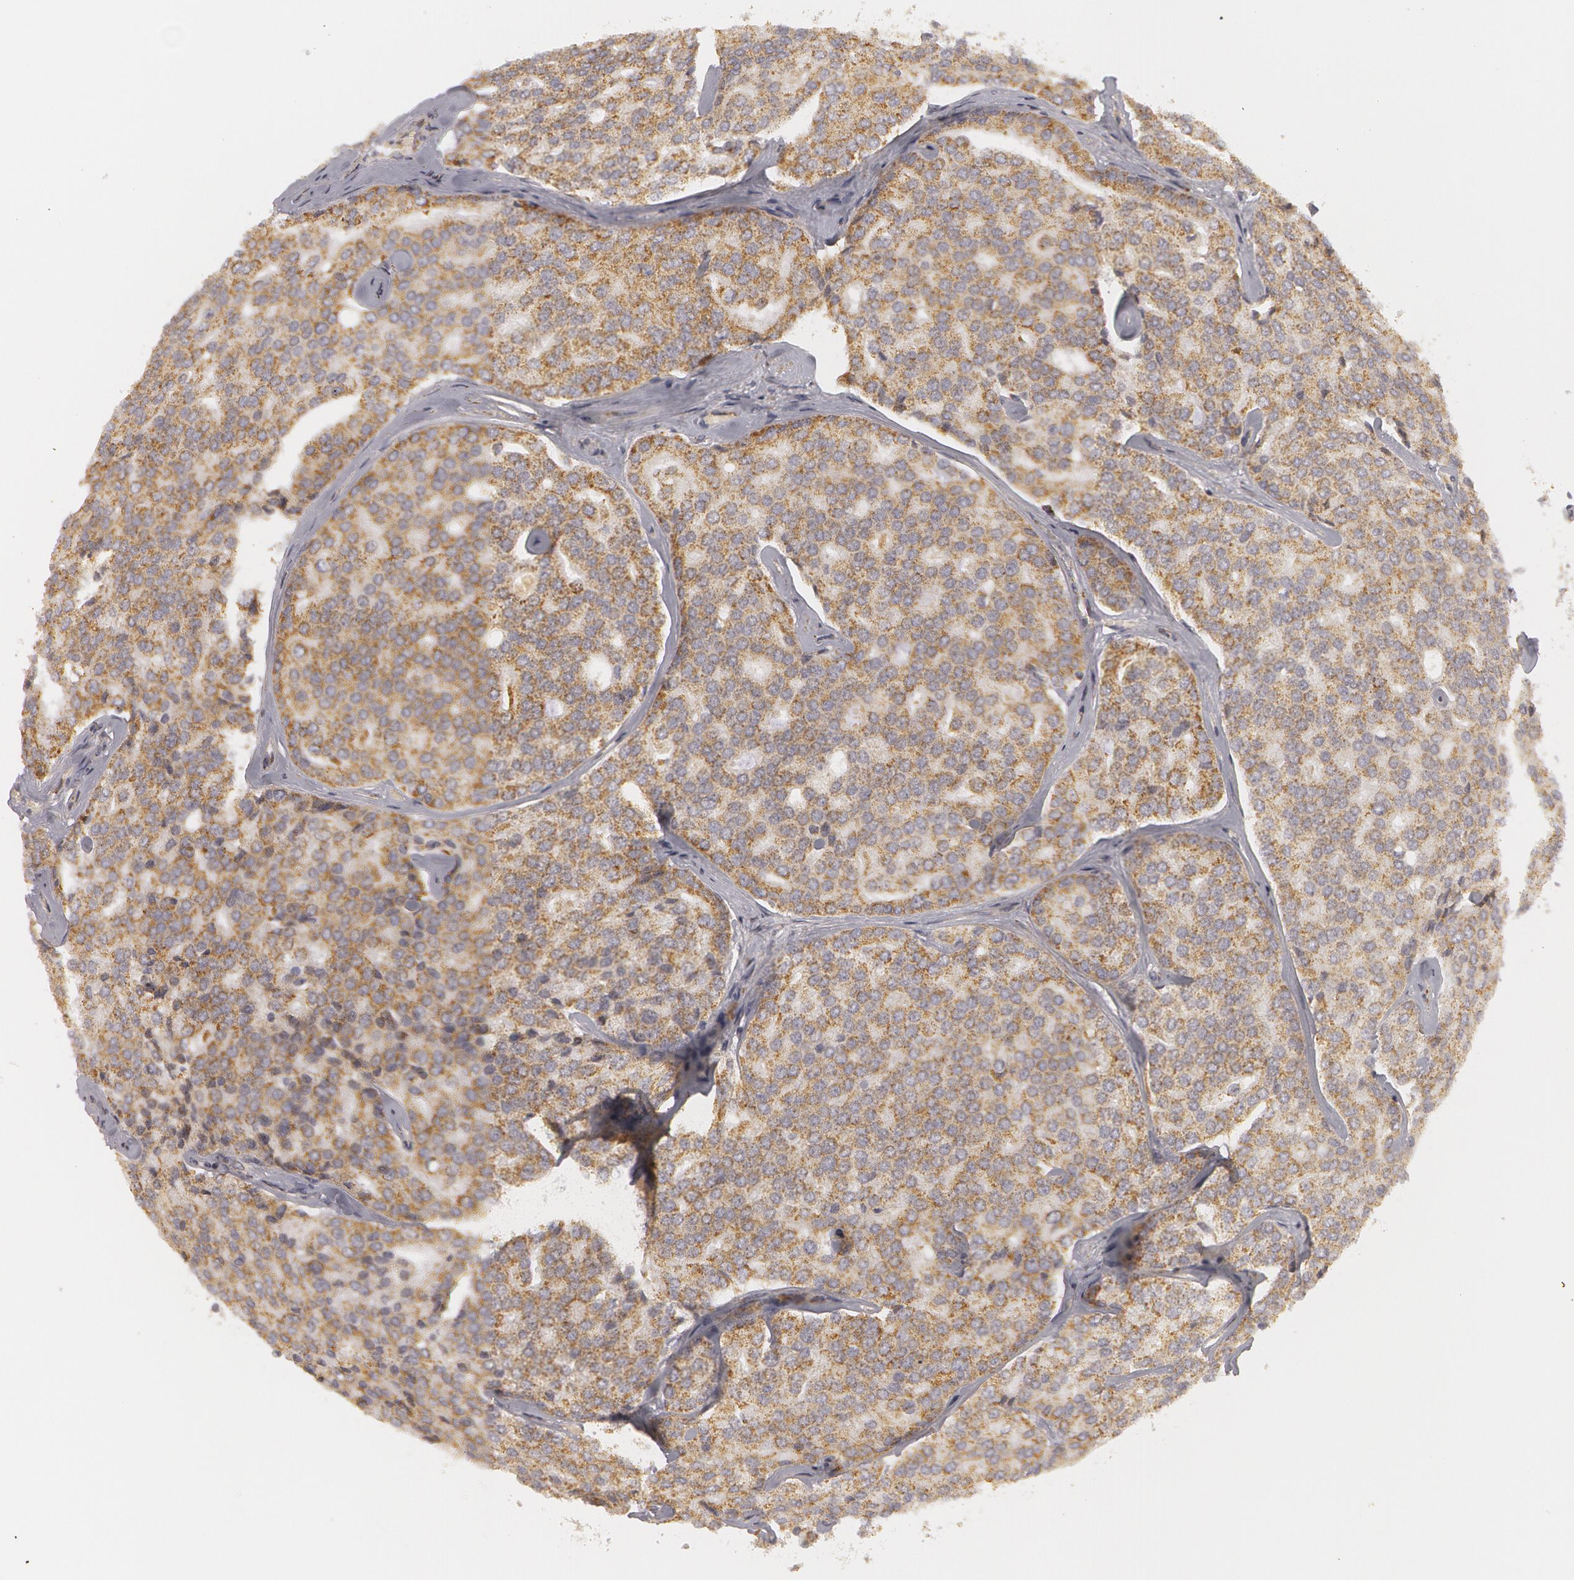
{"staining": {"intensity": "moderate", "quantity": ">75%", "location": "cytoplasmic/membranous"}, "tissue": "prostate cancer", "cell_type": "Tumor cells", "image_type": "cancer", "snomed": [{"axis": "morphology", "description": "Adenocarcinoma, High grade"}, {"axis": "topography", "description": "Prostate"}], "caption": "Prostate cancer (high-grade adenocarcinoma) stained with a protein marker shows moderate staining in tumor cells.", "gene": "C7", "patient": {"sex": "male", "age": 64}}